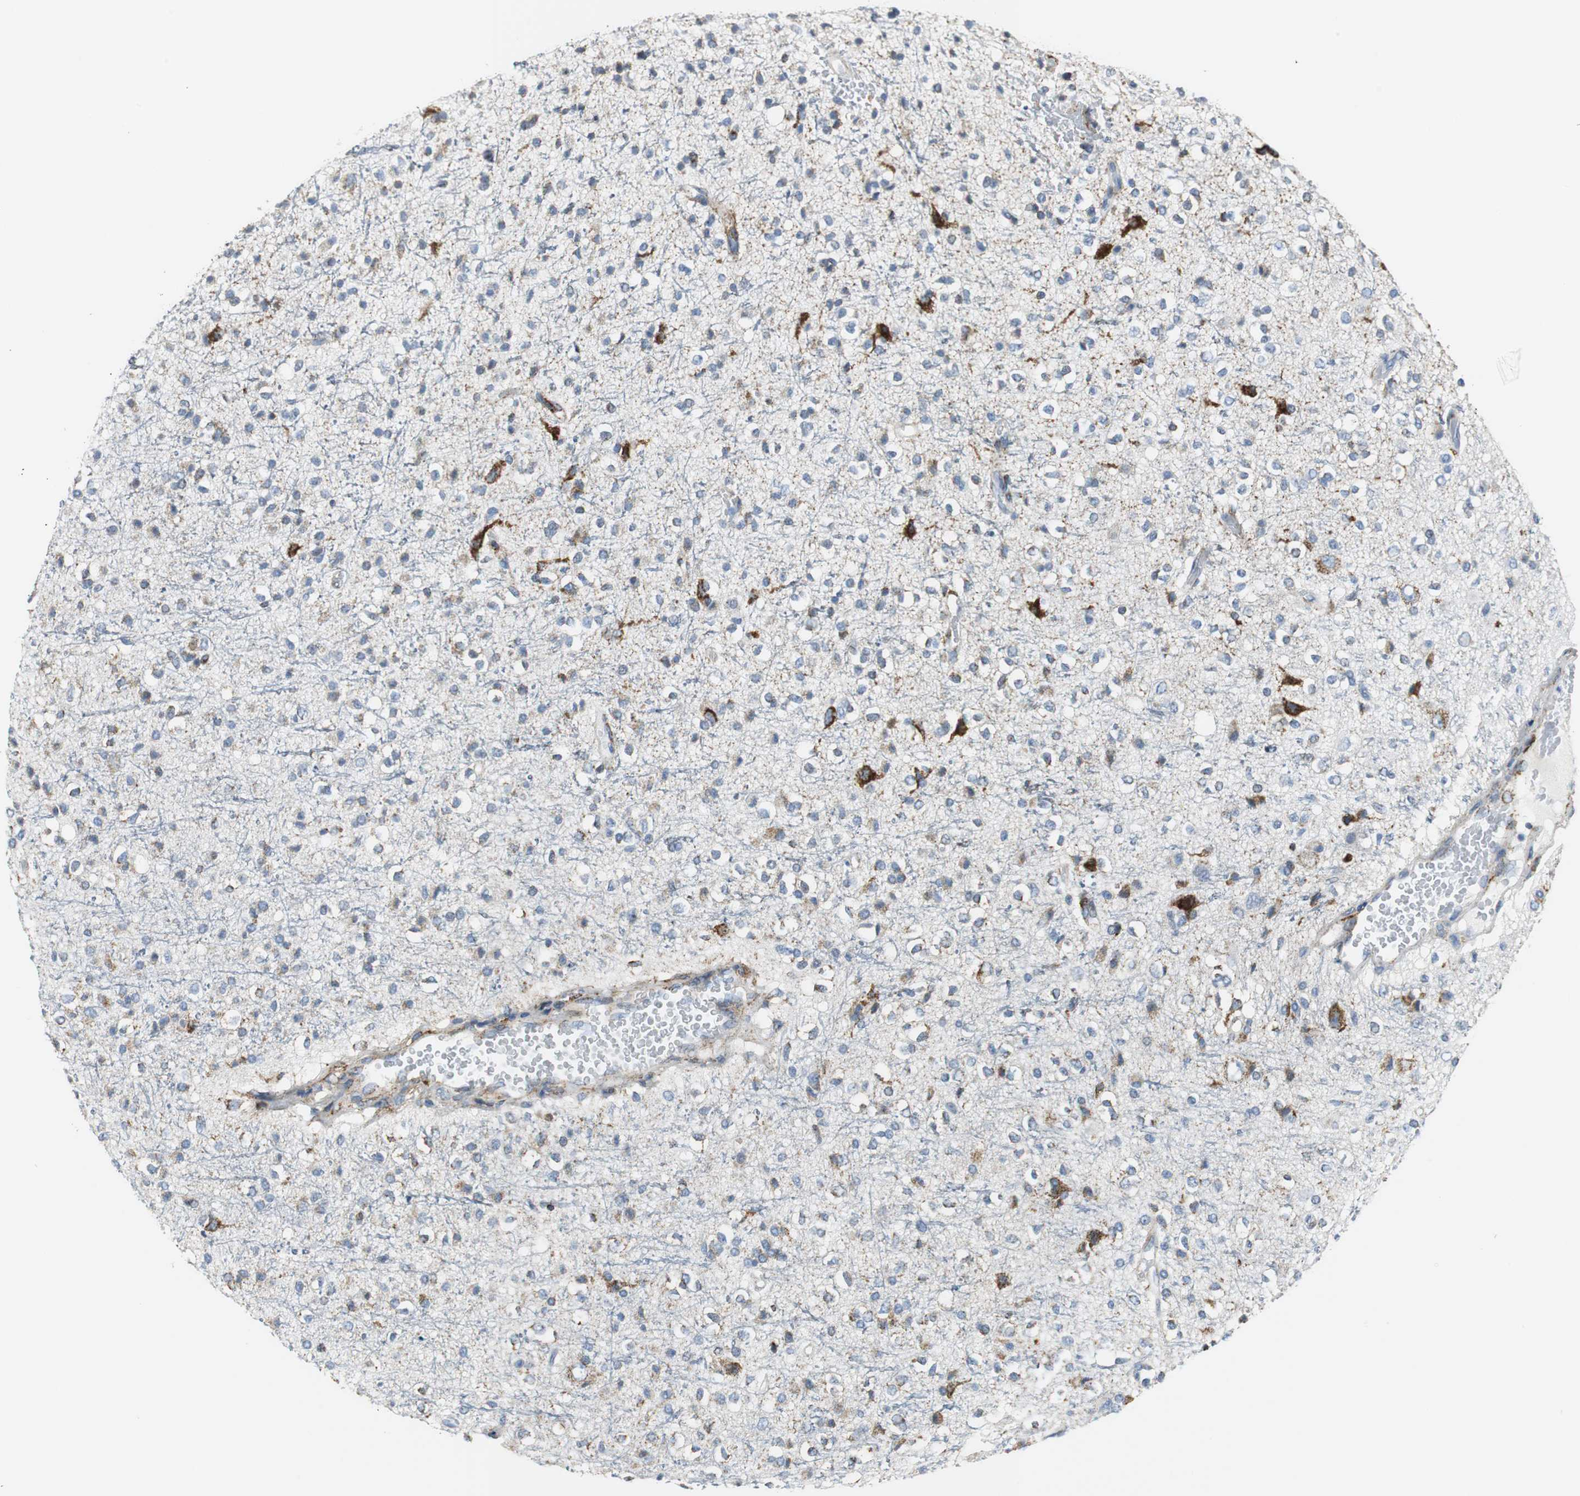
{"staining": {"intensity": "strong", "quantity": "25%-75%", "location": "cytoplasmic/membranous"}, "tissue": "glioma", "cell_type": "Tumor cells", "image_type": "cancer", "snomed": [{"axis": "morphology", "description": "Glioma, malignant, High grade"}, {"axis": "topography", "description": "Brain"}], "caption": "An image of human glioma stained for a protein reveals strong cytoplasmic/membranous brown staining in tumor cells.", "gene": "C1QTNF7", "patient": {"sex": "male", "age": 47}}